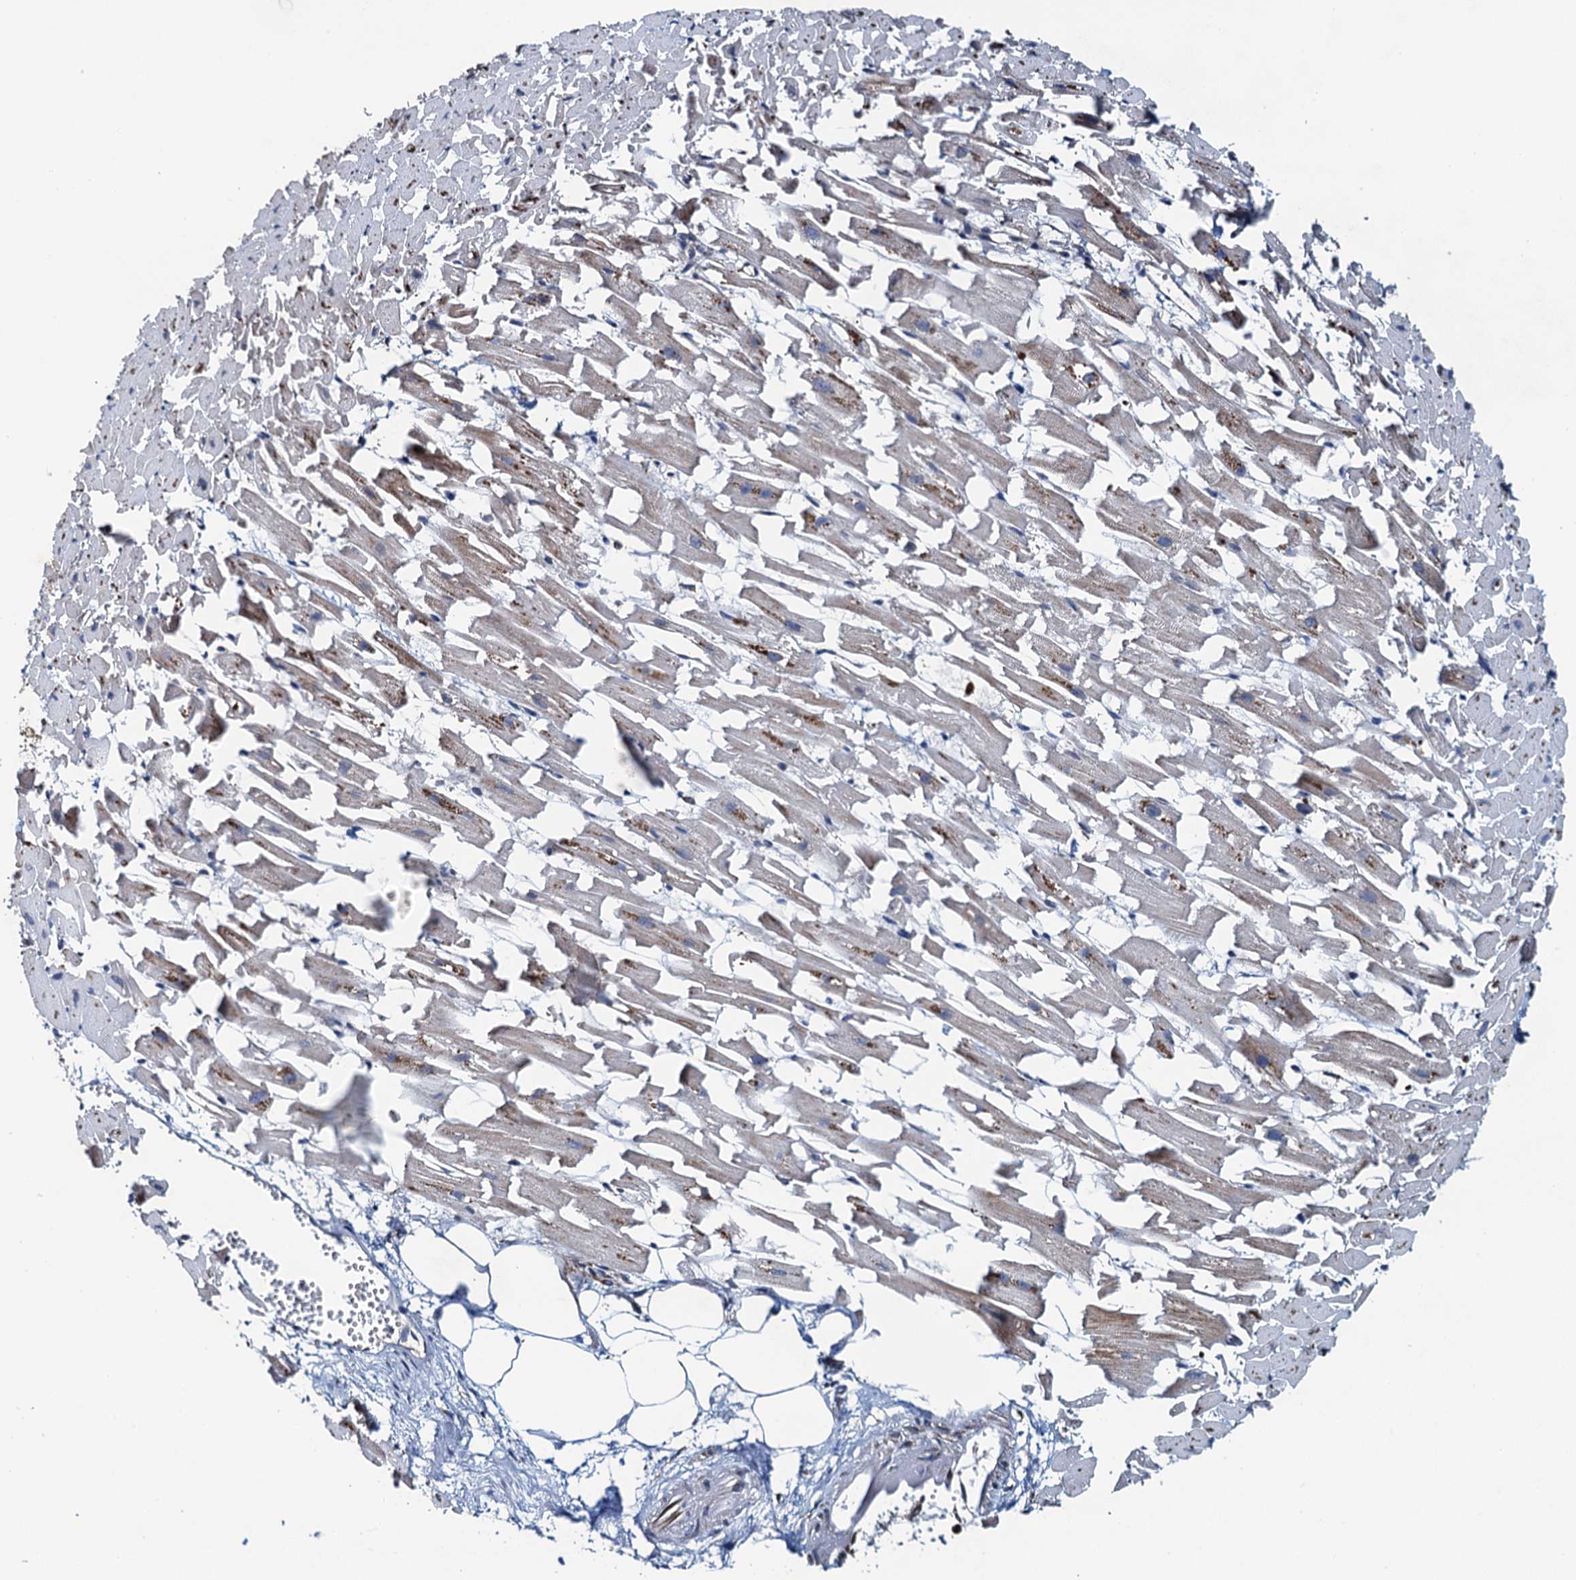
{"staining": {"intensity": "weak", "quantity": "<25%", "location": "cytoplasmic/membranous"}, "tissue": "heart muscle", "cell_type": "Cardiomyocytes", "image_type": "normal", "snomed": [{"axis": "morphology", "description": "Normal tissue, NOS"}, {"axis": "topography", "description": "Heart"}], "caption": "IHC image of benign heart muscle: human heart muscle stained with DAB demonstrates no significant protein positivity in cardiomyocytes.", "gene": "WHAMM", "patient": {"sex": "female", "age": 64}}